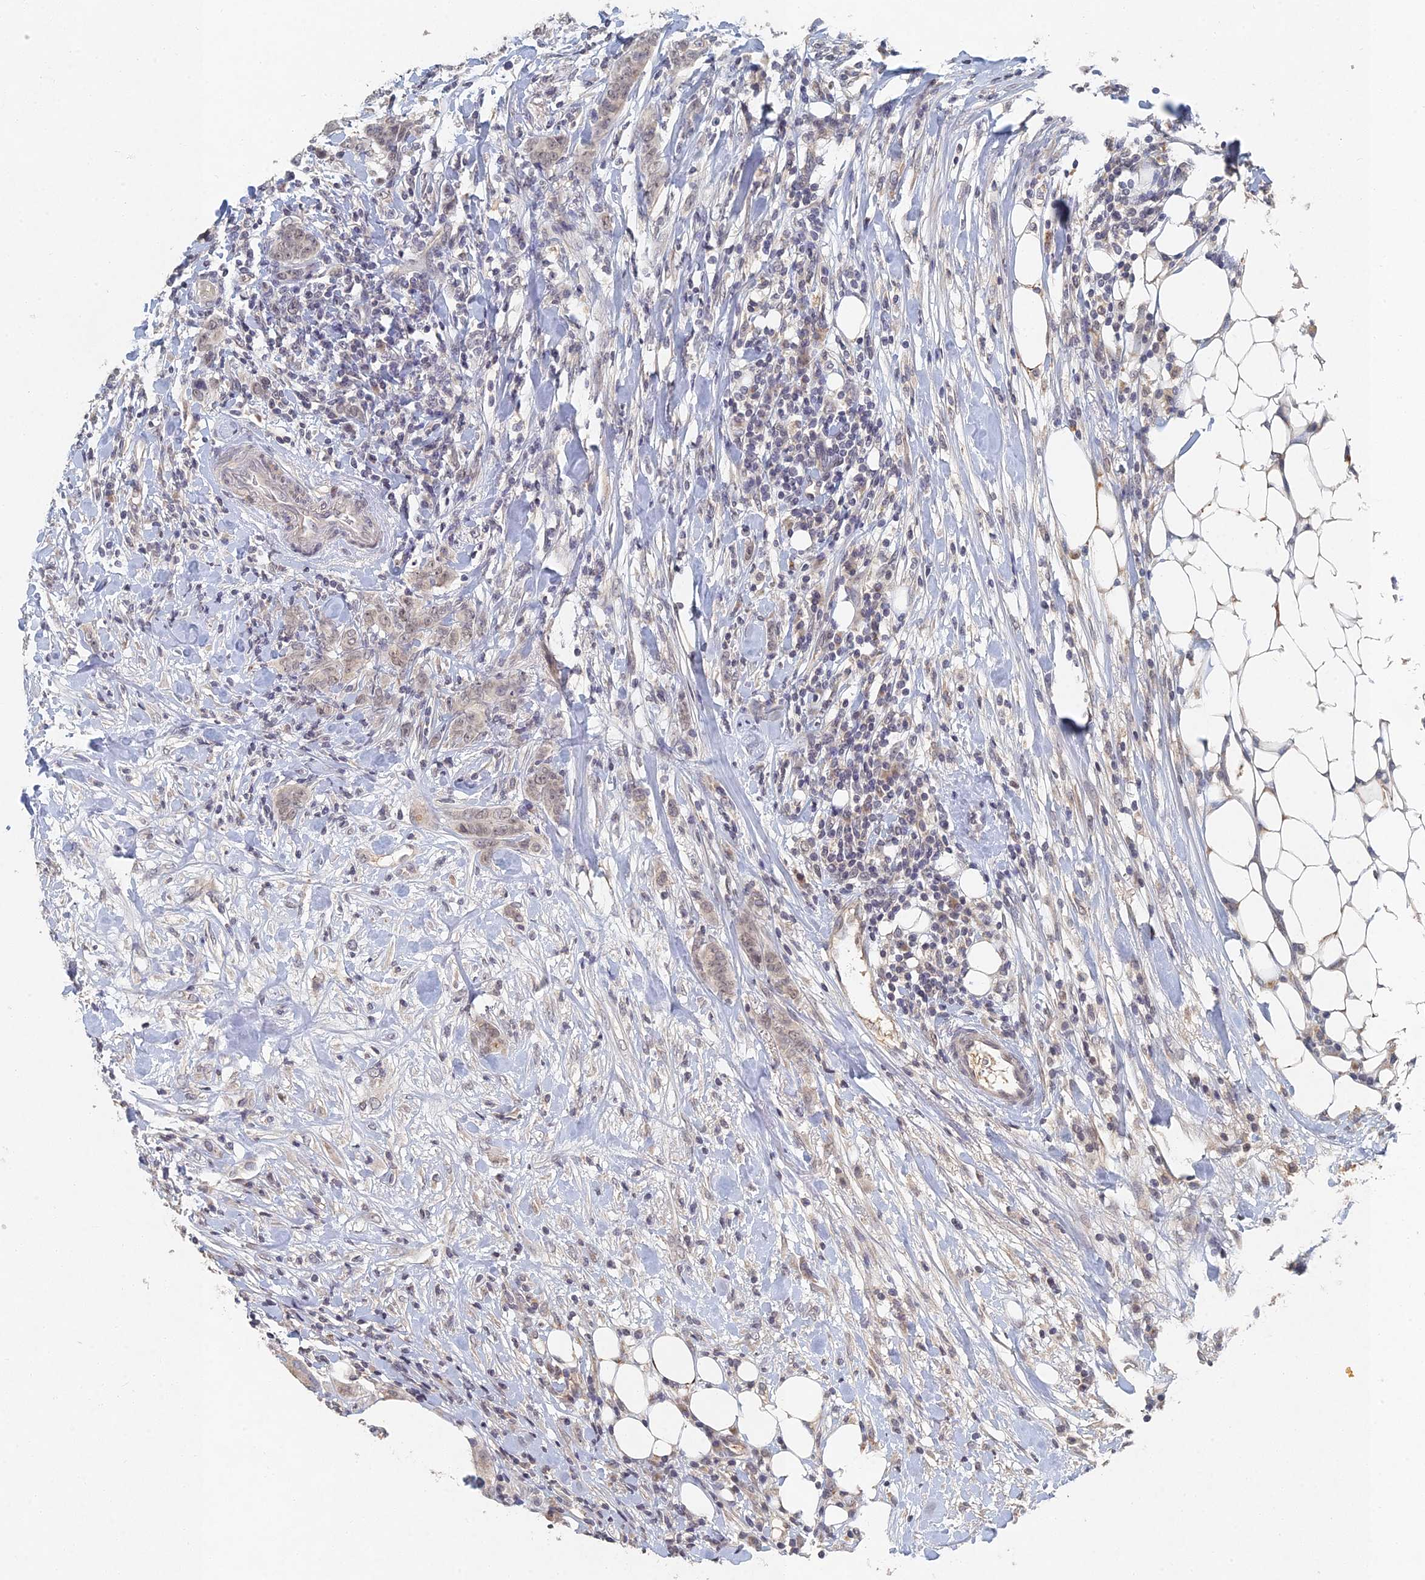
{"staining": {"intensity": "weak", "quantity": ">75%", "location": "nuclear"}, "tissue": "breast cancer", "cell_type": "Tumor cells", "image_type": "cancer", "snomed": [{"axis": "morphology", "description": "Duct carcinoma"}, {"axis": "topography", "description": "Breast"}], "caption": "Weak nuclear protein positivity is identified in approximately >75% of tumor cells in breast intraductal carcinoma. (DAB = brown stain, brightfield microscopy at high magnification).", "gene": "GNA15", "patient": {"sex": "female", "age": 40}}